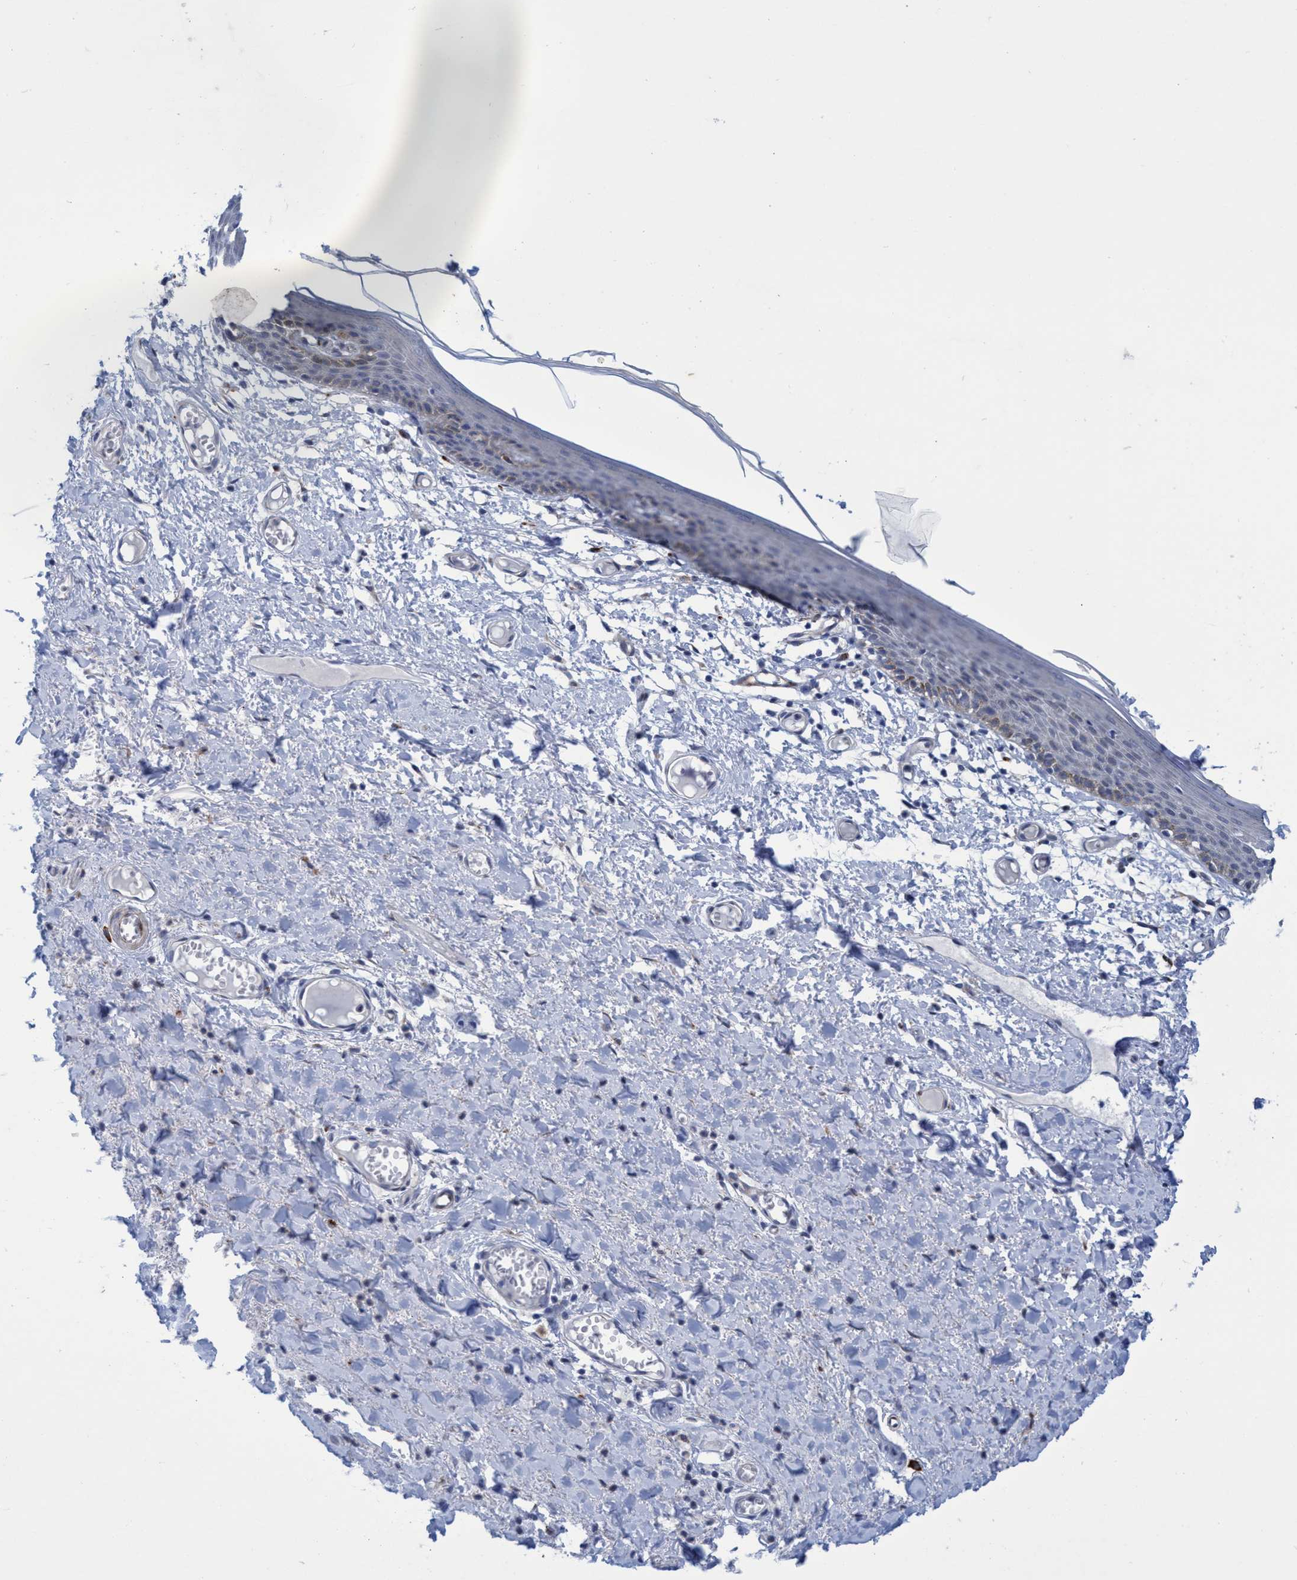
{"staining": {"intensity": "weak", "quantity": "<25%", "location": "cytoplasmic/membranous"}, "tissue": "skin", "cell_type": "Epidermal cells", "image_type": "normal", "snomed": [{"axis": "morphology", "description": "Normal tissue, NOS"}, {"axis": "topography", "description": "Vulva"}], "caption": "This photomicrograph is of normal skin stained with IHC to label a protein in brown with the nuclei are counter-stained blue. There is no expression in epidermal cells.", "gene": "SLC43A2", "patient": {"sex": "female", "age": 54}}